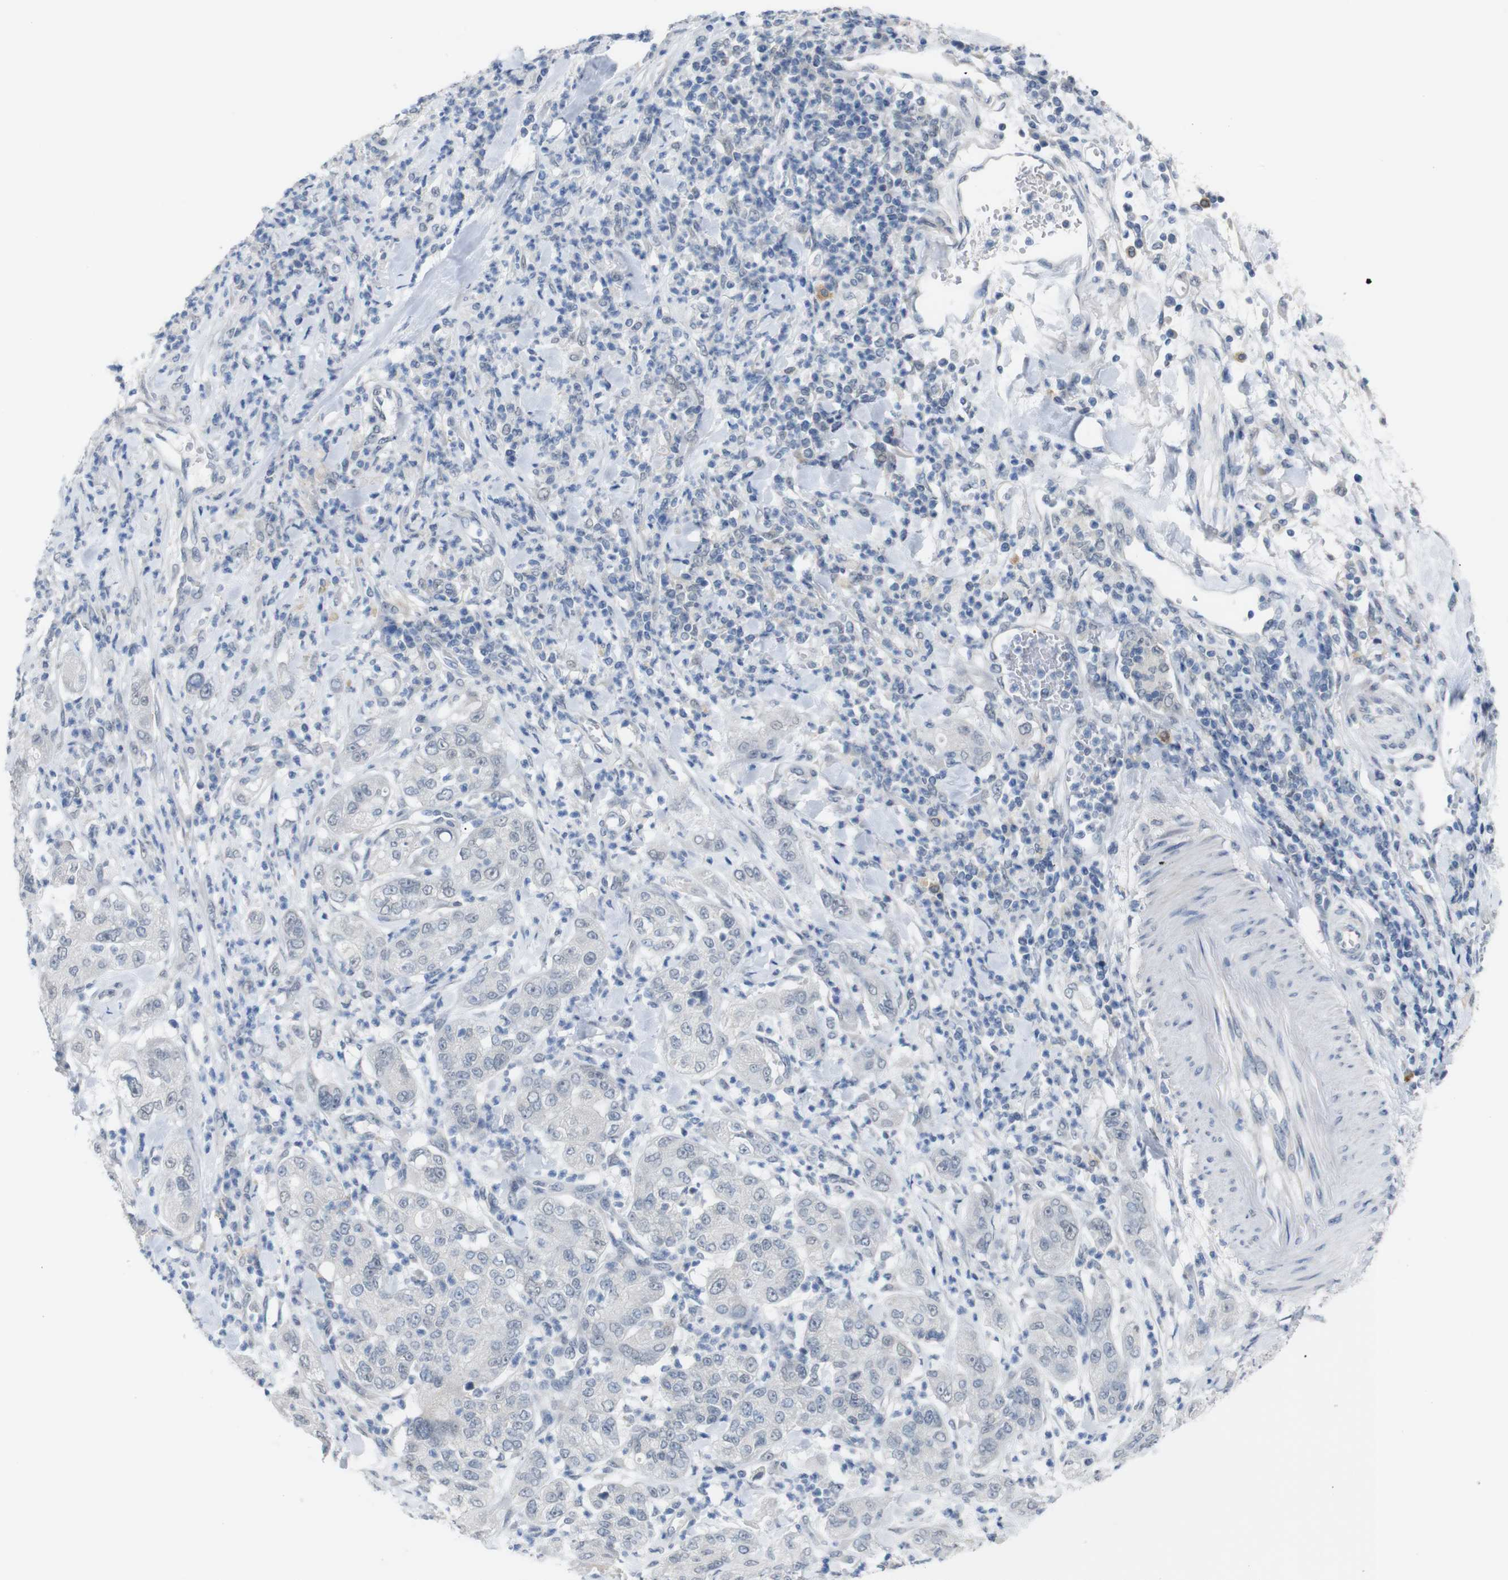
{"staining": {"intensity": "negative", "quantity": "none", "location": "none"}, "tissue": "pancreatic cancer", "cell_type": "Tumor cells", "image_type": "cancer", "snomed": [{"axis": "morphology", "description": "Adenocarcinoma, NOS"}, {"axis": "topography", "description": "Pancreas"}], "caption": "DAB immunohistochemical staining of pancreatic cancer exhibits no significant positivity in tumor cells.", "gene": "CHRM5", "patient": {"sex": "female", "age": 78}}